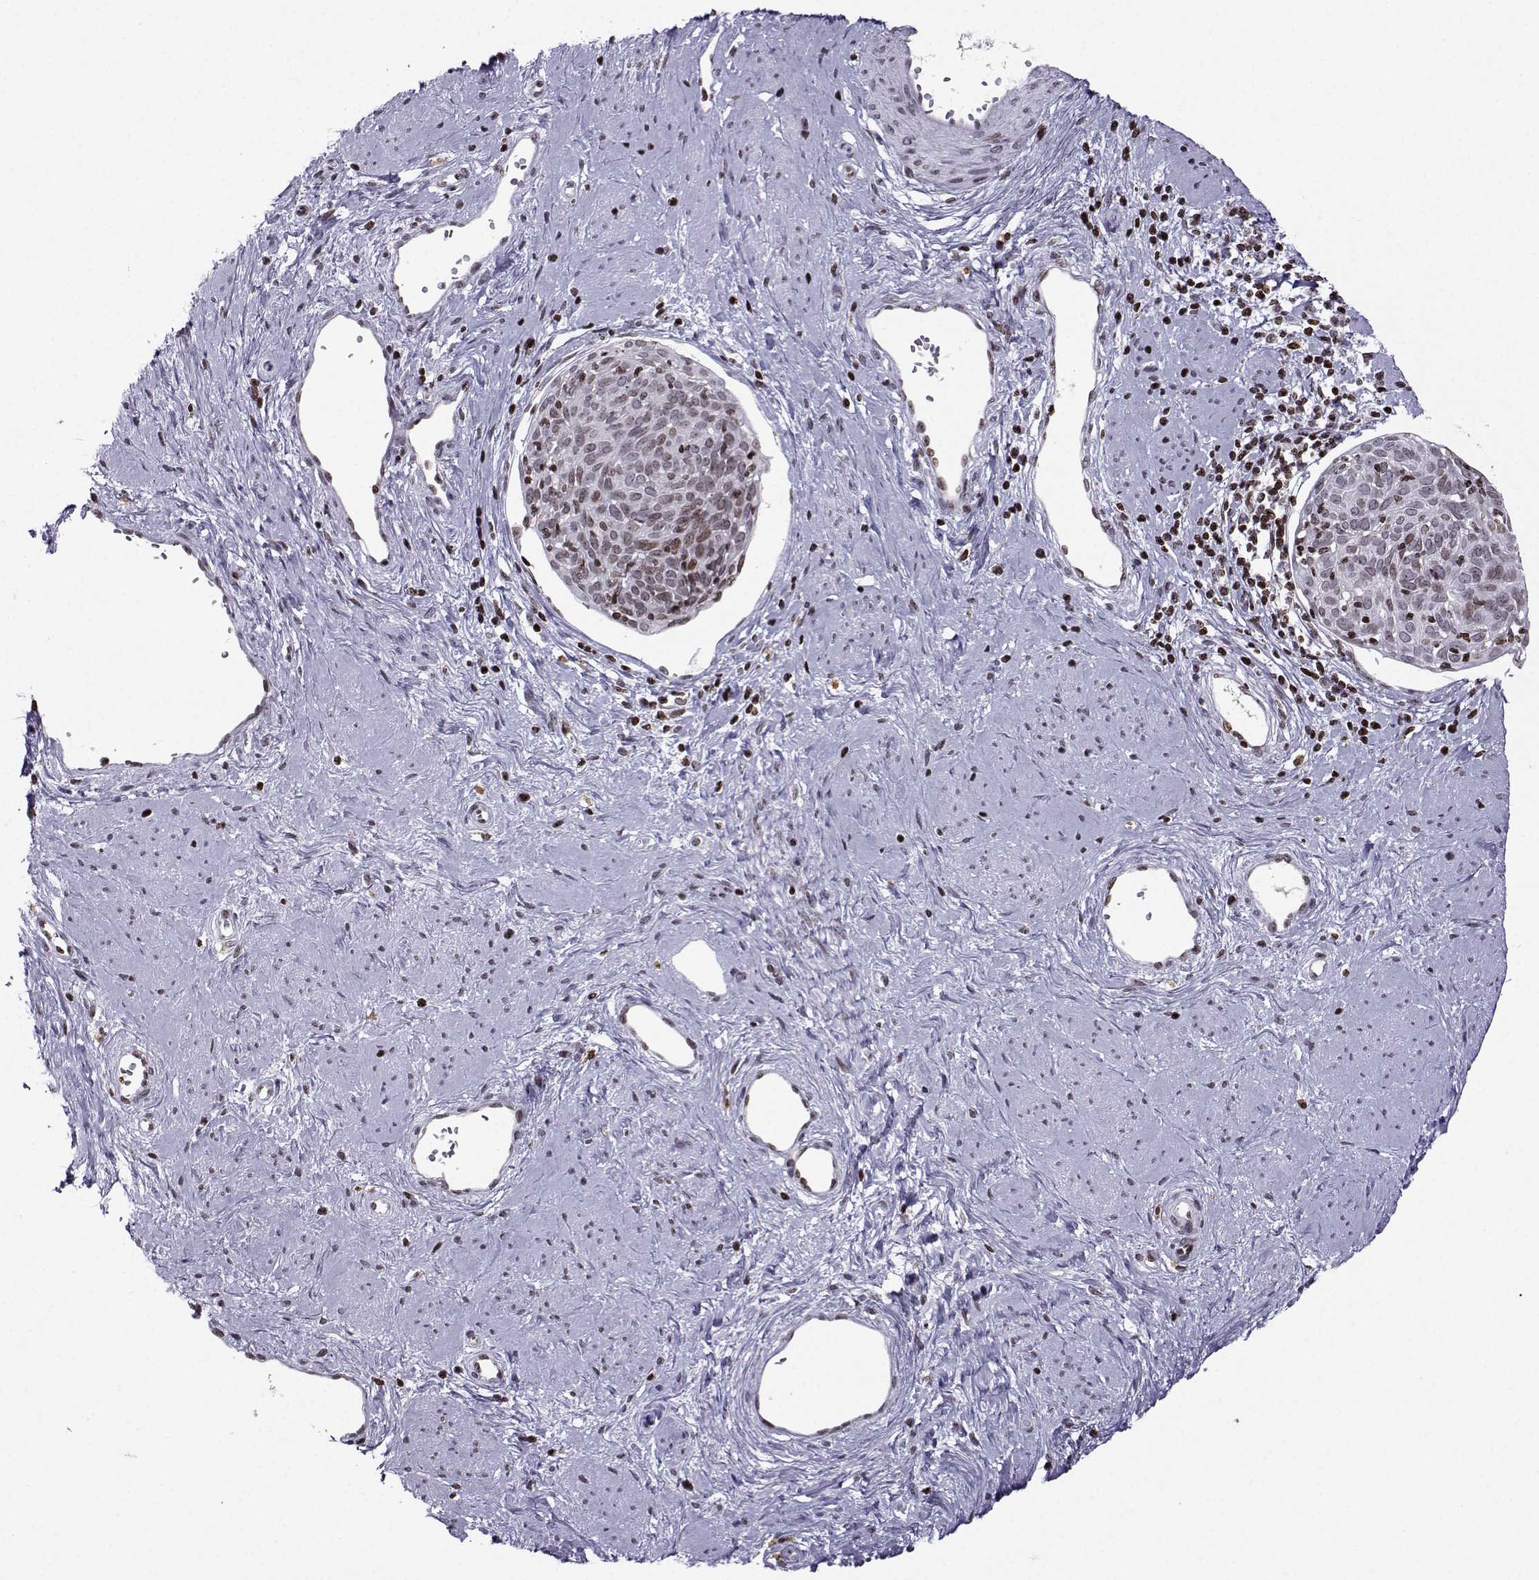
{"staining": {"intensity": "weak", "quantity": "<25%", "location": "nuclear"}, "tissue": "cervical cancer", "cell_type": "Tumor cells", "image_type": "cancer", "snomed": [{"axis": "morphology", "description": "Squamous cell carcinoma, NOS"}, {"axis": "topography", "description": "Cervix"}], "caption": "This photomicrograph is of squamous cell carcinoma (cervical) stained with IHC to label a protein in brown with the nuclei are counter-stained blue. There is no positivity in tumor cells.", "gene": "ZNF19", "patient": {"sex": "female", "age": 39}}